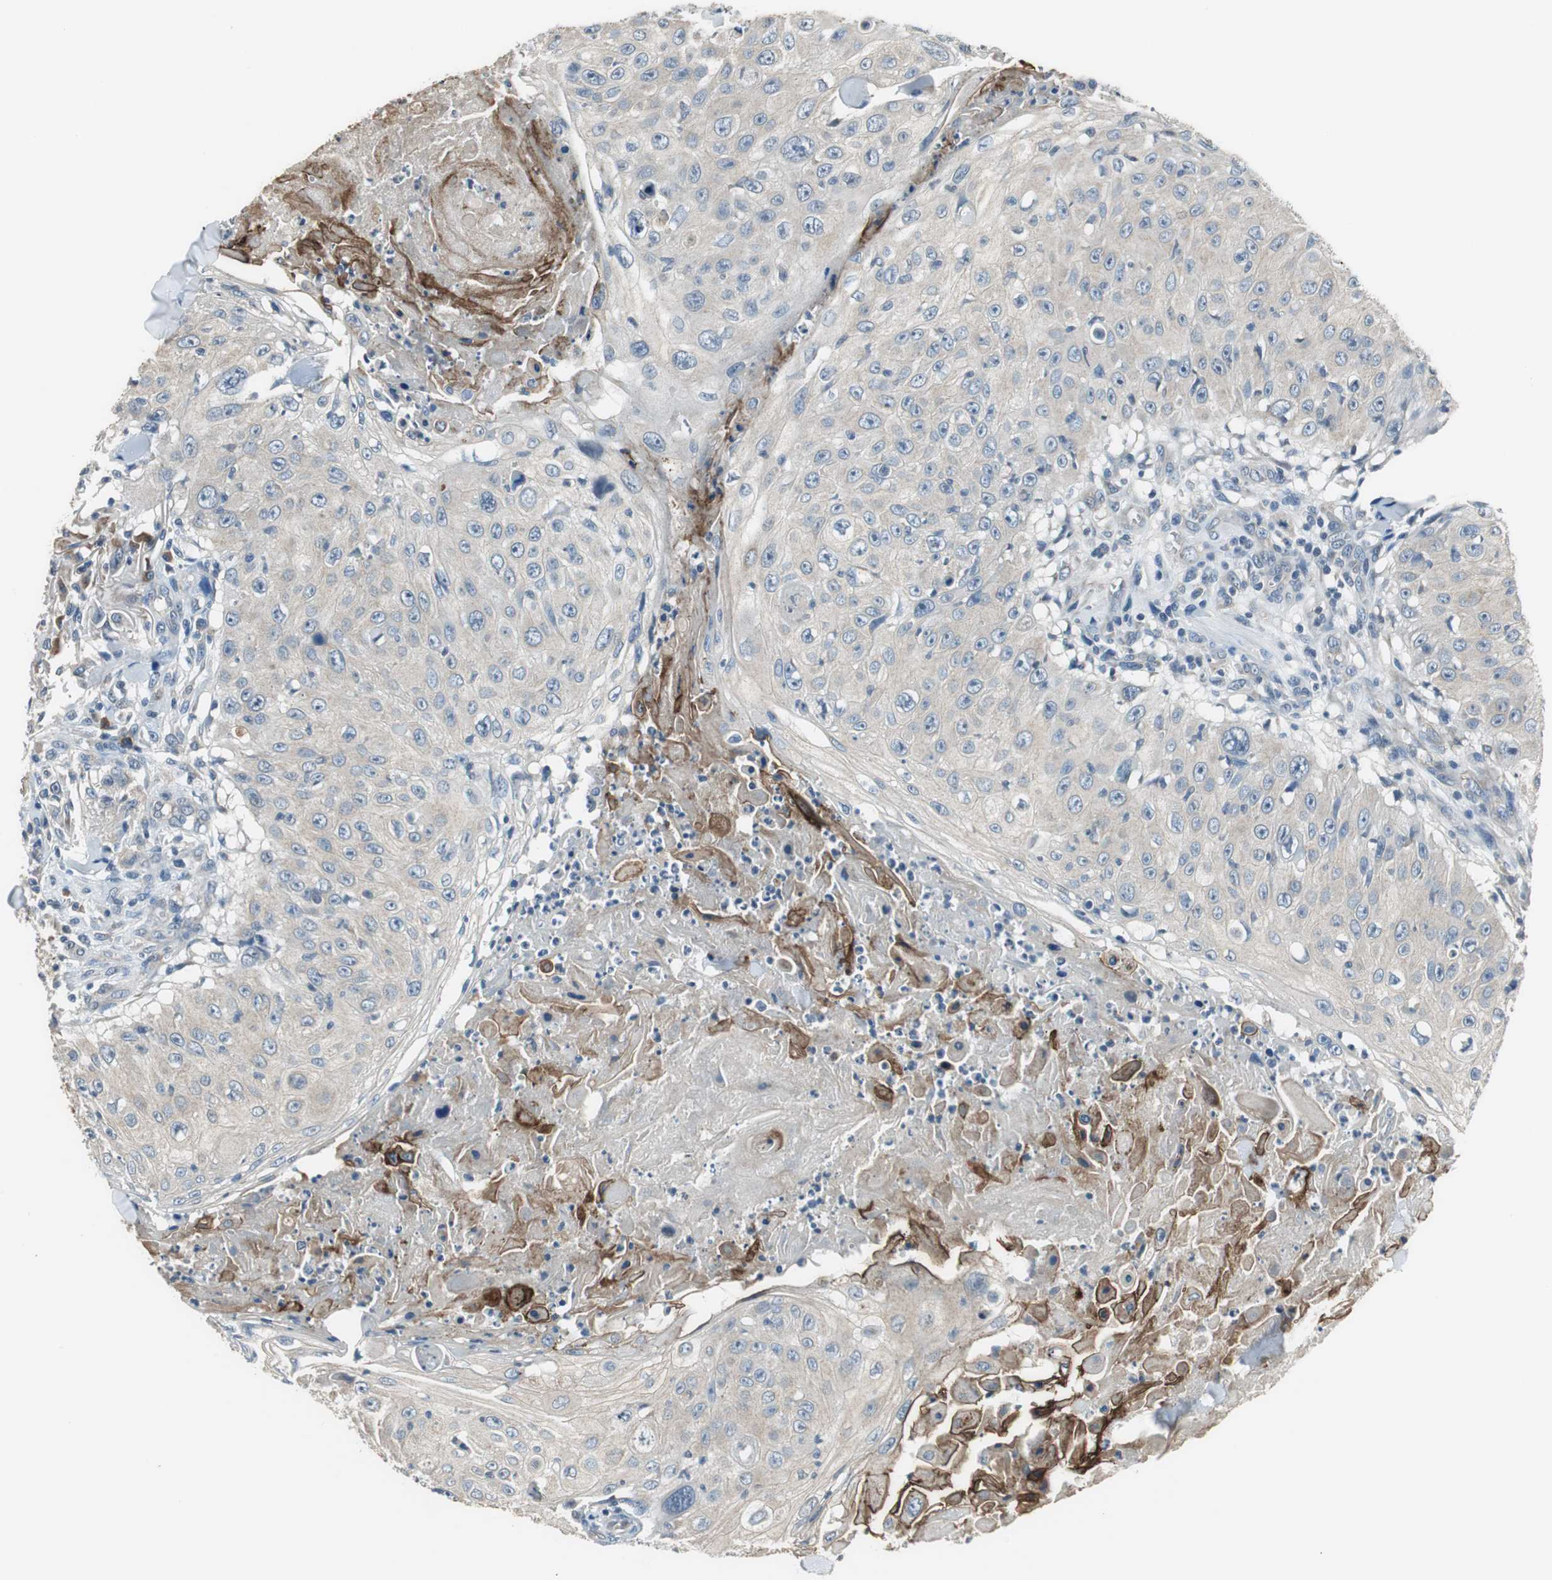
{"staining": {"intensity": "negative", "quantity": "none", "location": "none"}, "tissue": "skin cancer", "cell_type": "Tumor cells", "image_type": "cancer", "snomed": [{"axis": "morphology", "description": "Squamous cell carcinoma, NOS"}, {"axis": "topography", "description": "Skin"}], "caption": "Photomicrograph shows no protein expression in tumor cells of skin cancer tissue.", "gene": "PI4KB", "patient": {"sex": "male", "age": 86}}